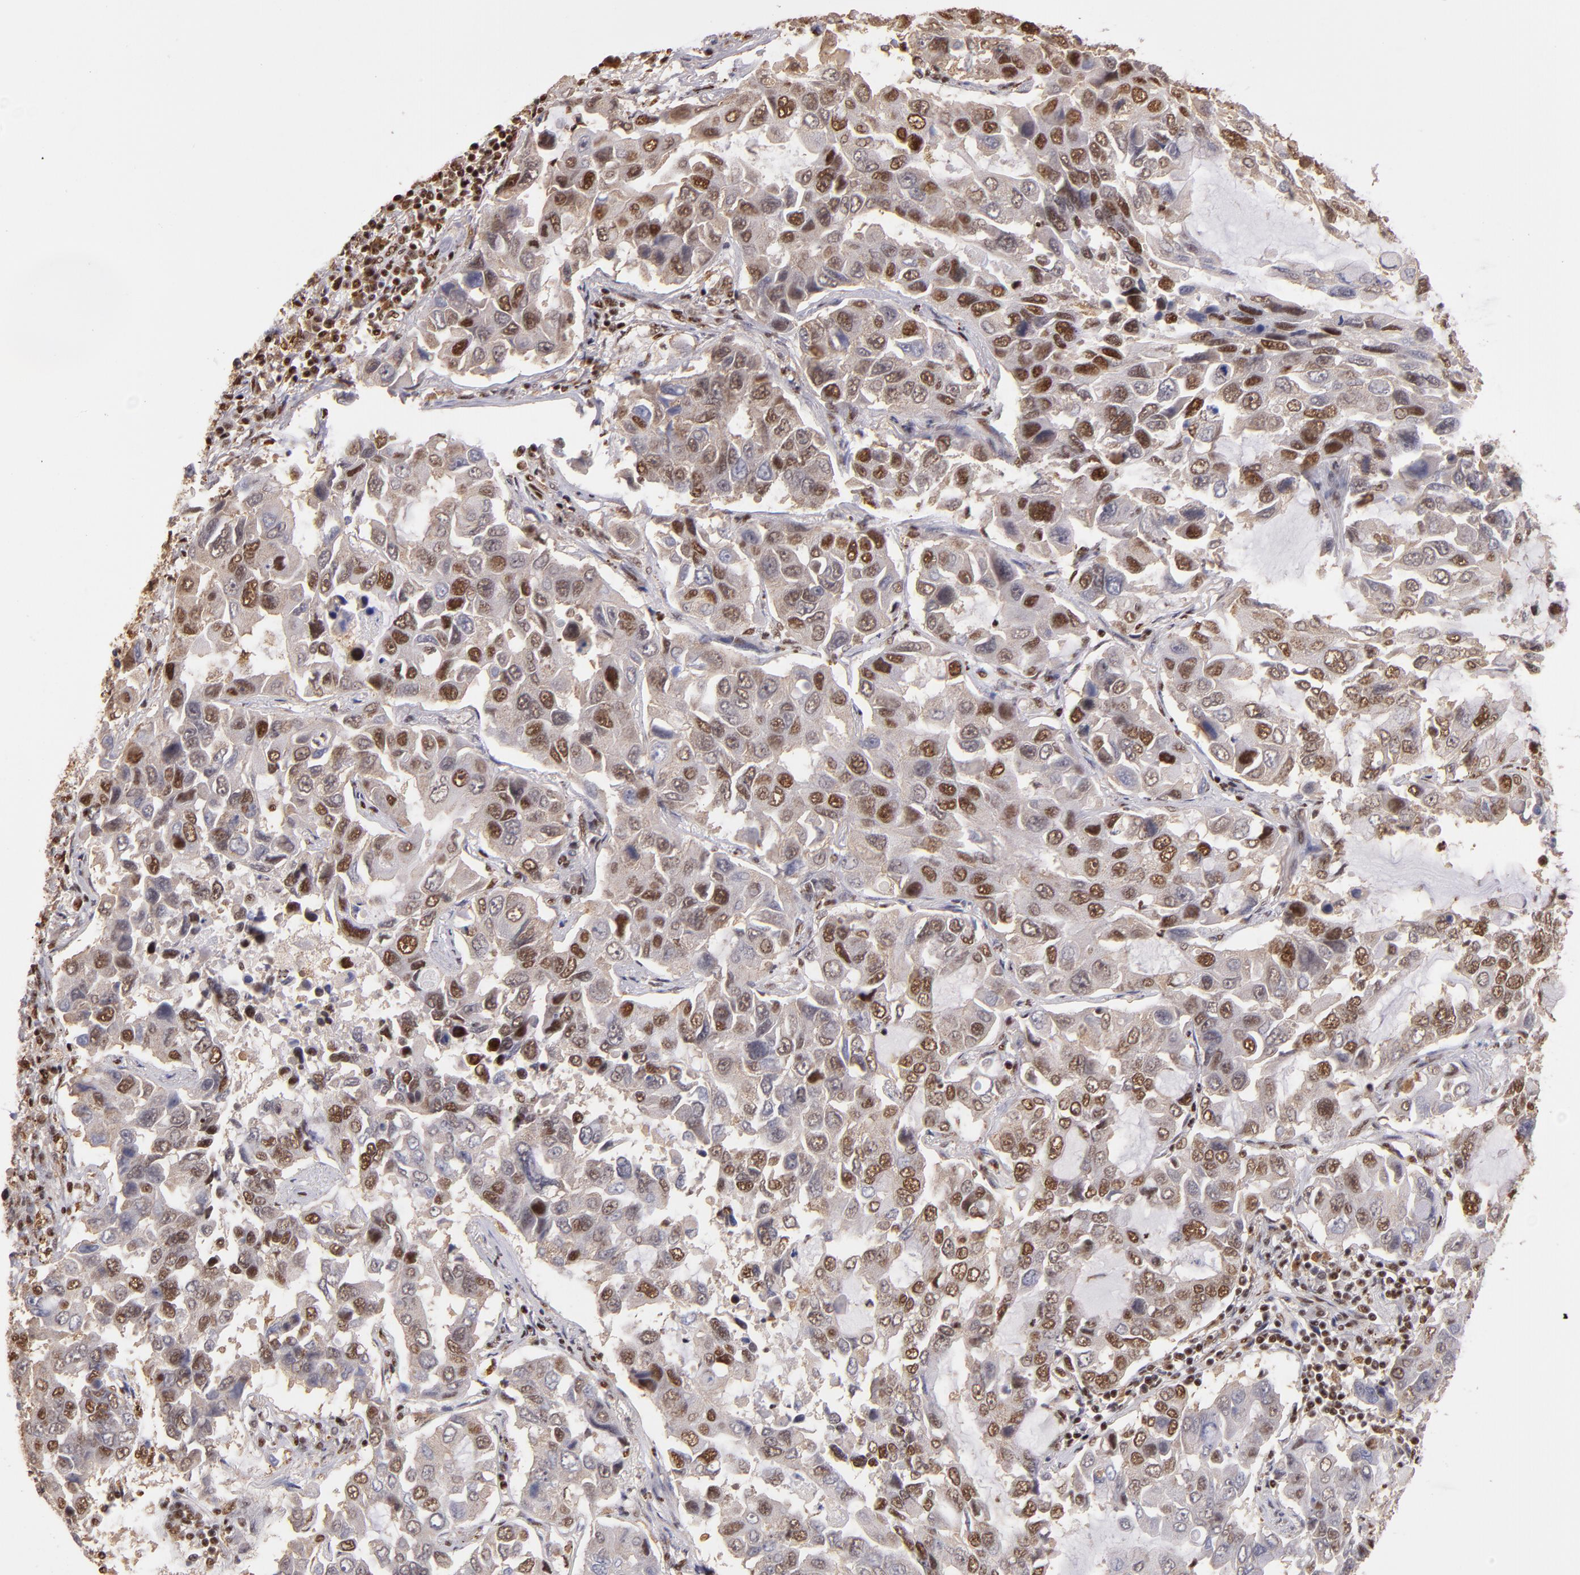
{"staining": {"intensity": "moderate", "quantity": ">75%", "location": "nuclear"}, "tissue": "lung cancer", "cell_type": "Tumor cells", "image_type": "cancer", "snomed": [{"axis": "morphology", "description": "Adenocarcinoma, NOS"}, {"axis": "topography", "description": "Lung"}], "caption": "Immunohistochemical staining of human lung cancer shows moderate nuclear protein positivity in about >75% of tumor cells.", "gene": "SP1", "patient": {"sex": "male", "age": 64}}